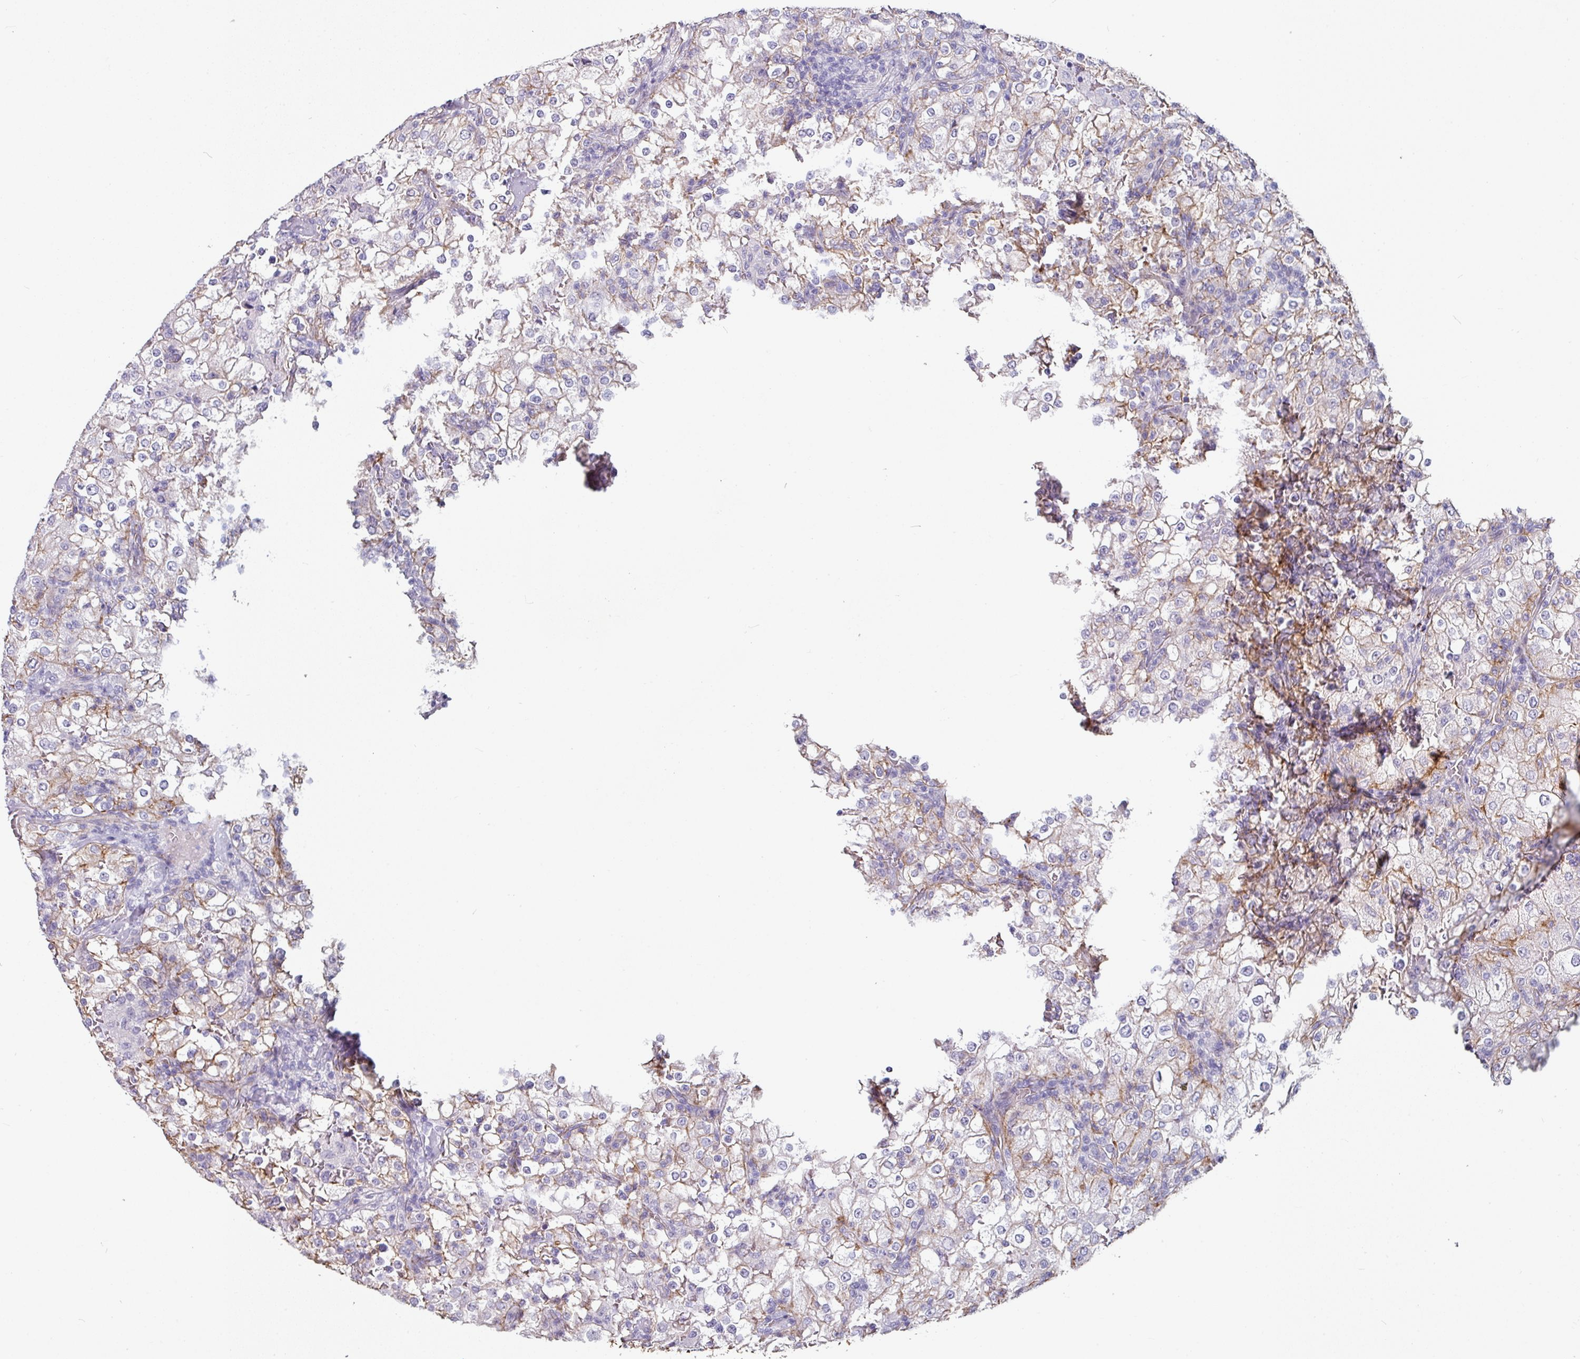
{"staining": {"intensity": "moderate", "quantity": "25%-75%", "location": "cytoplasmic/membranous"}, "tissue": "renal cancer", "cell_type": "Tumor cells", "image_type": "cancer", "snomed": [{"axis": "morphology", "description": "Adenocarcinoma, NOS"}, {"axis": "topography", "description": "Kidney"}], "caption": "IHC (DAB) staining of renal cancer displays moderate cytoplasmic/membranous protein expression in about 25%-75% of tumor cells.", "gene": "JUP", "patient": {"sex": "female", "age": 74}}